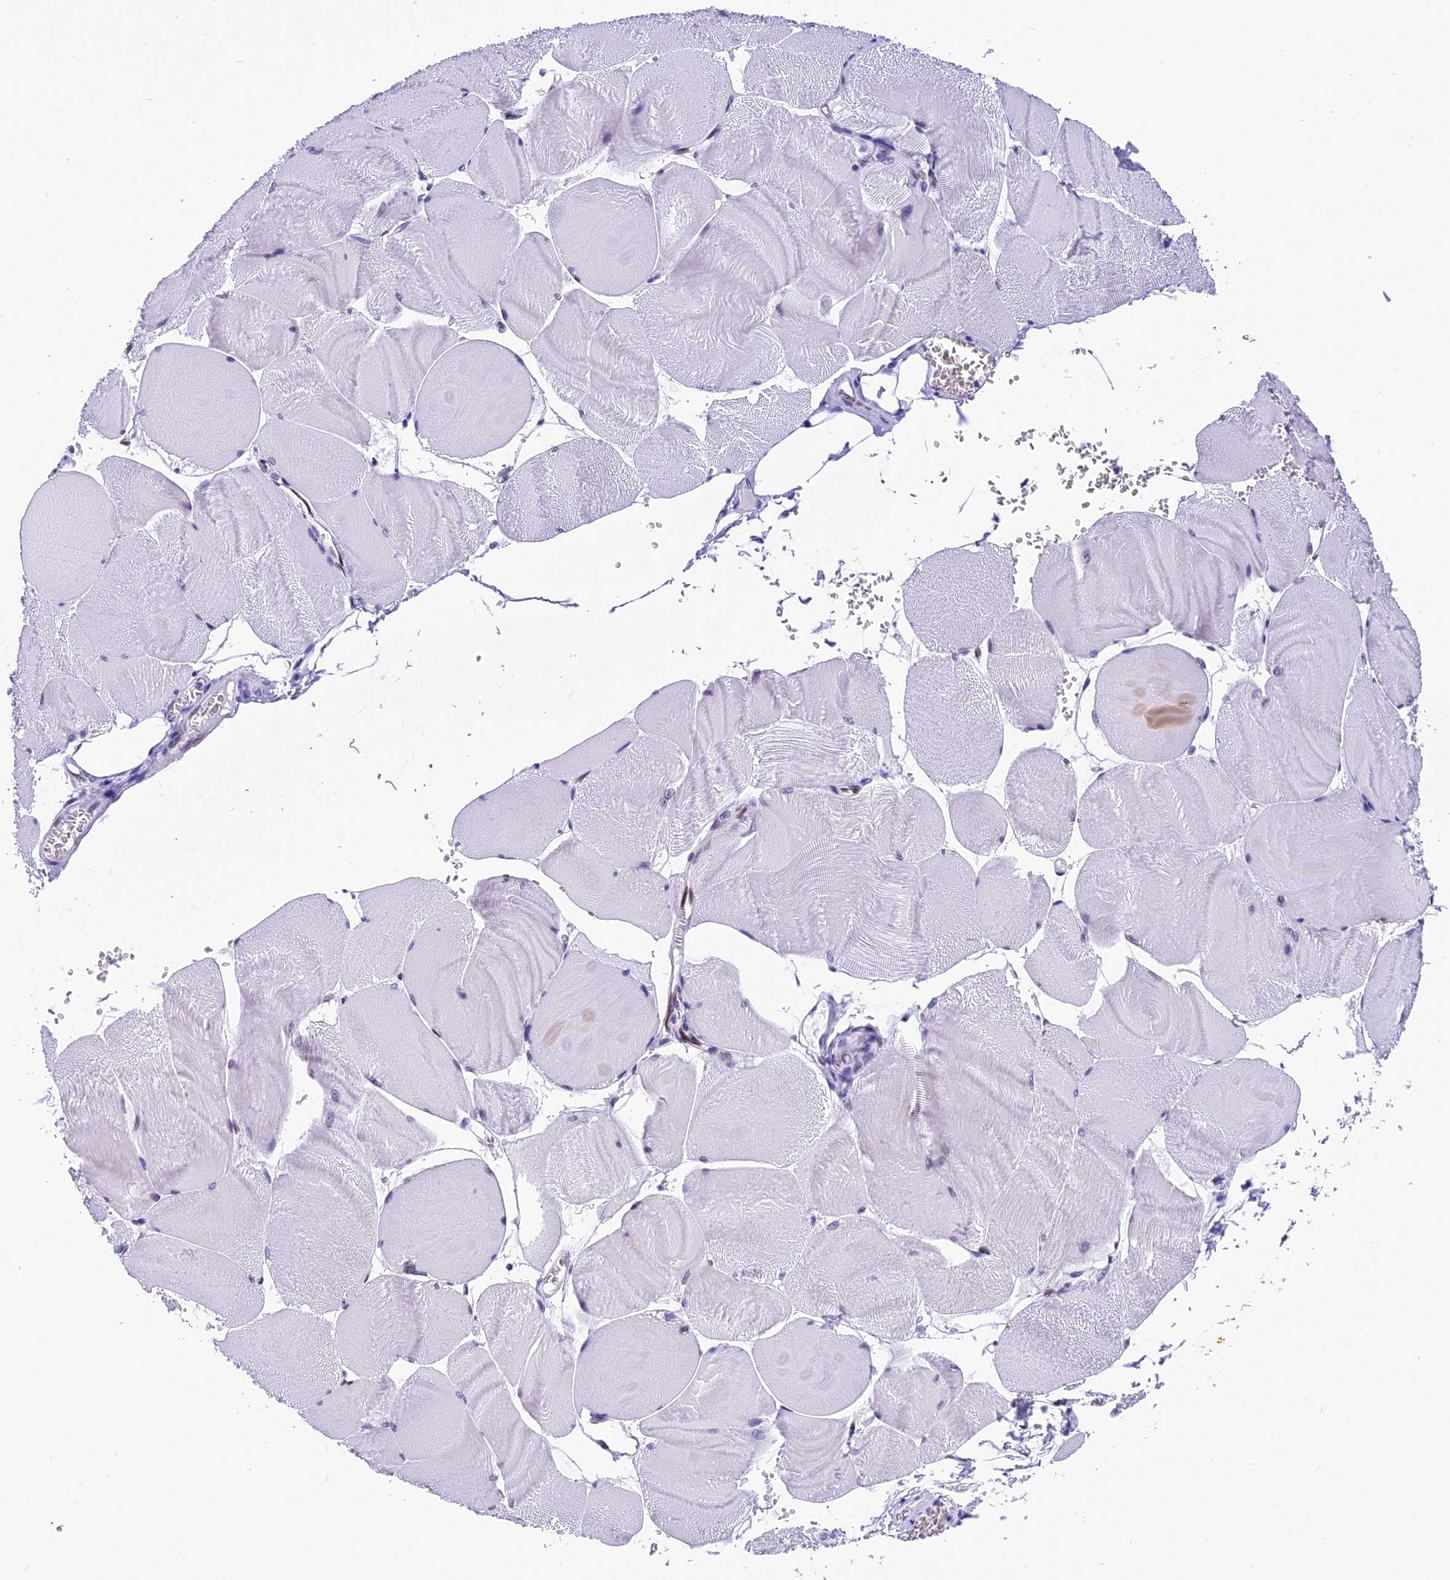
{"staining": {"intensity": "negative", "quantity": "none", "location": "none"}, "tissue": "skeletal muscle", "cell_type": "Myocytes", "image_type": "normal", "snomed": [{"axis": "morphology", "description": "Normal tissue, NOS"}, {"axis": "morphology", "description": "Basal cell carcinoma"}, {"axis": "topography", "description": "Skeletal muscle"}], "caption": "This is an immunohistochemistry (IHC) micrograph of normal human skeletal muscle. There is no positivity in myocytes.", "gene": "METTL25", "patient": {"sex": "female", "age": 64}}